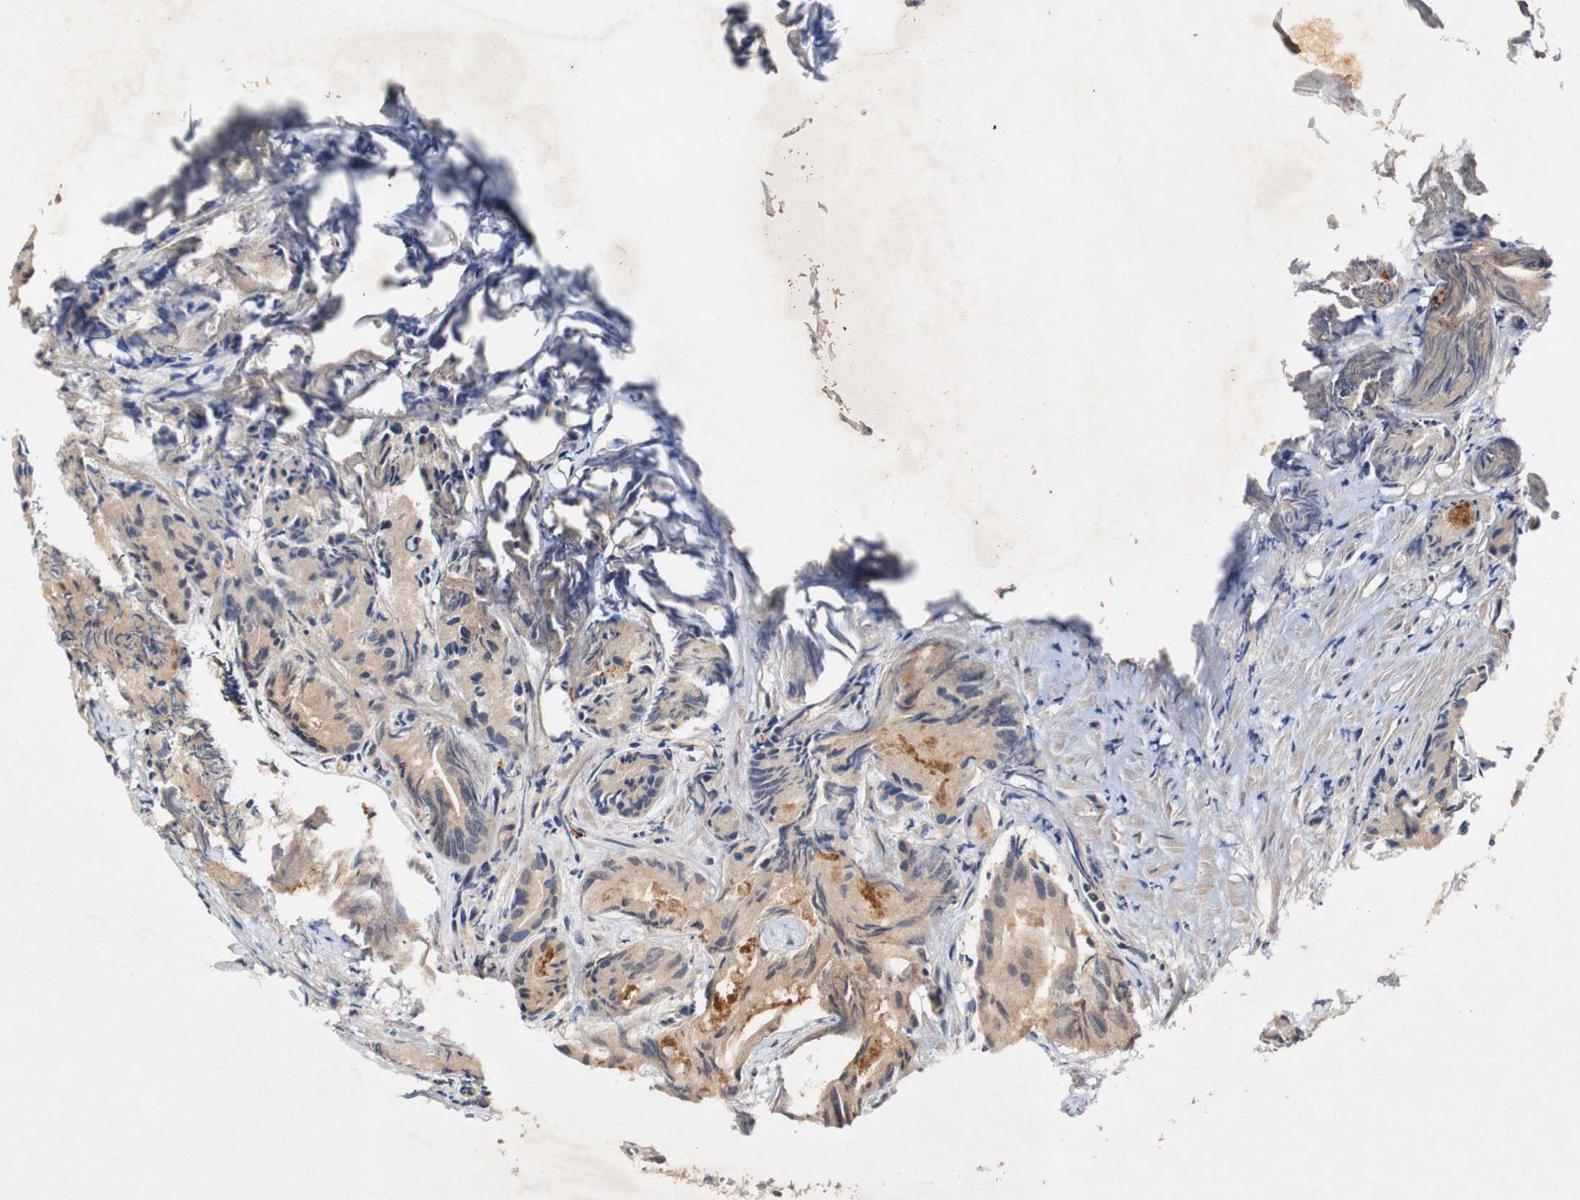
{"staining": {"intensity": "moderate", "quantity": ">75%", "location": "cytoplasmic/membranous"}, "tissue": "prostate cancer", "cell_type": "Tumor cells", "image_type": "cancer", "snomed": [{"axis": "morphology", "description": "Adenocarcinoma, Low grade"}, {"axis": "topography", "description": "Prostate"}], "caption": "Immunohistochemical staining of human prostate cancer (adenocarcinoma (low-grade)) shows moderate cytoplasmic/membranous protein expression in approximately >75% of tumor cells.", "gene": "PIN1", "patient": {"sex": "male", "age": 72}}